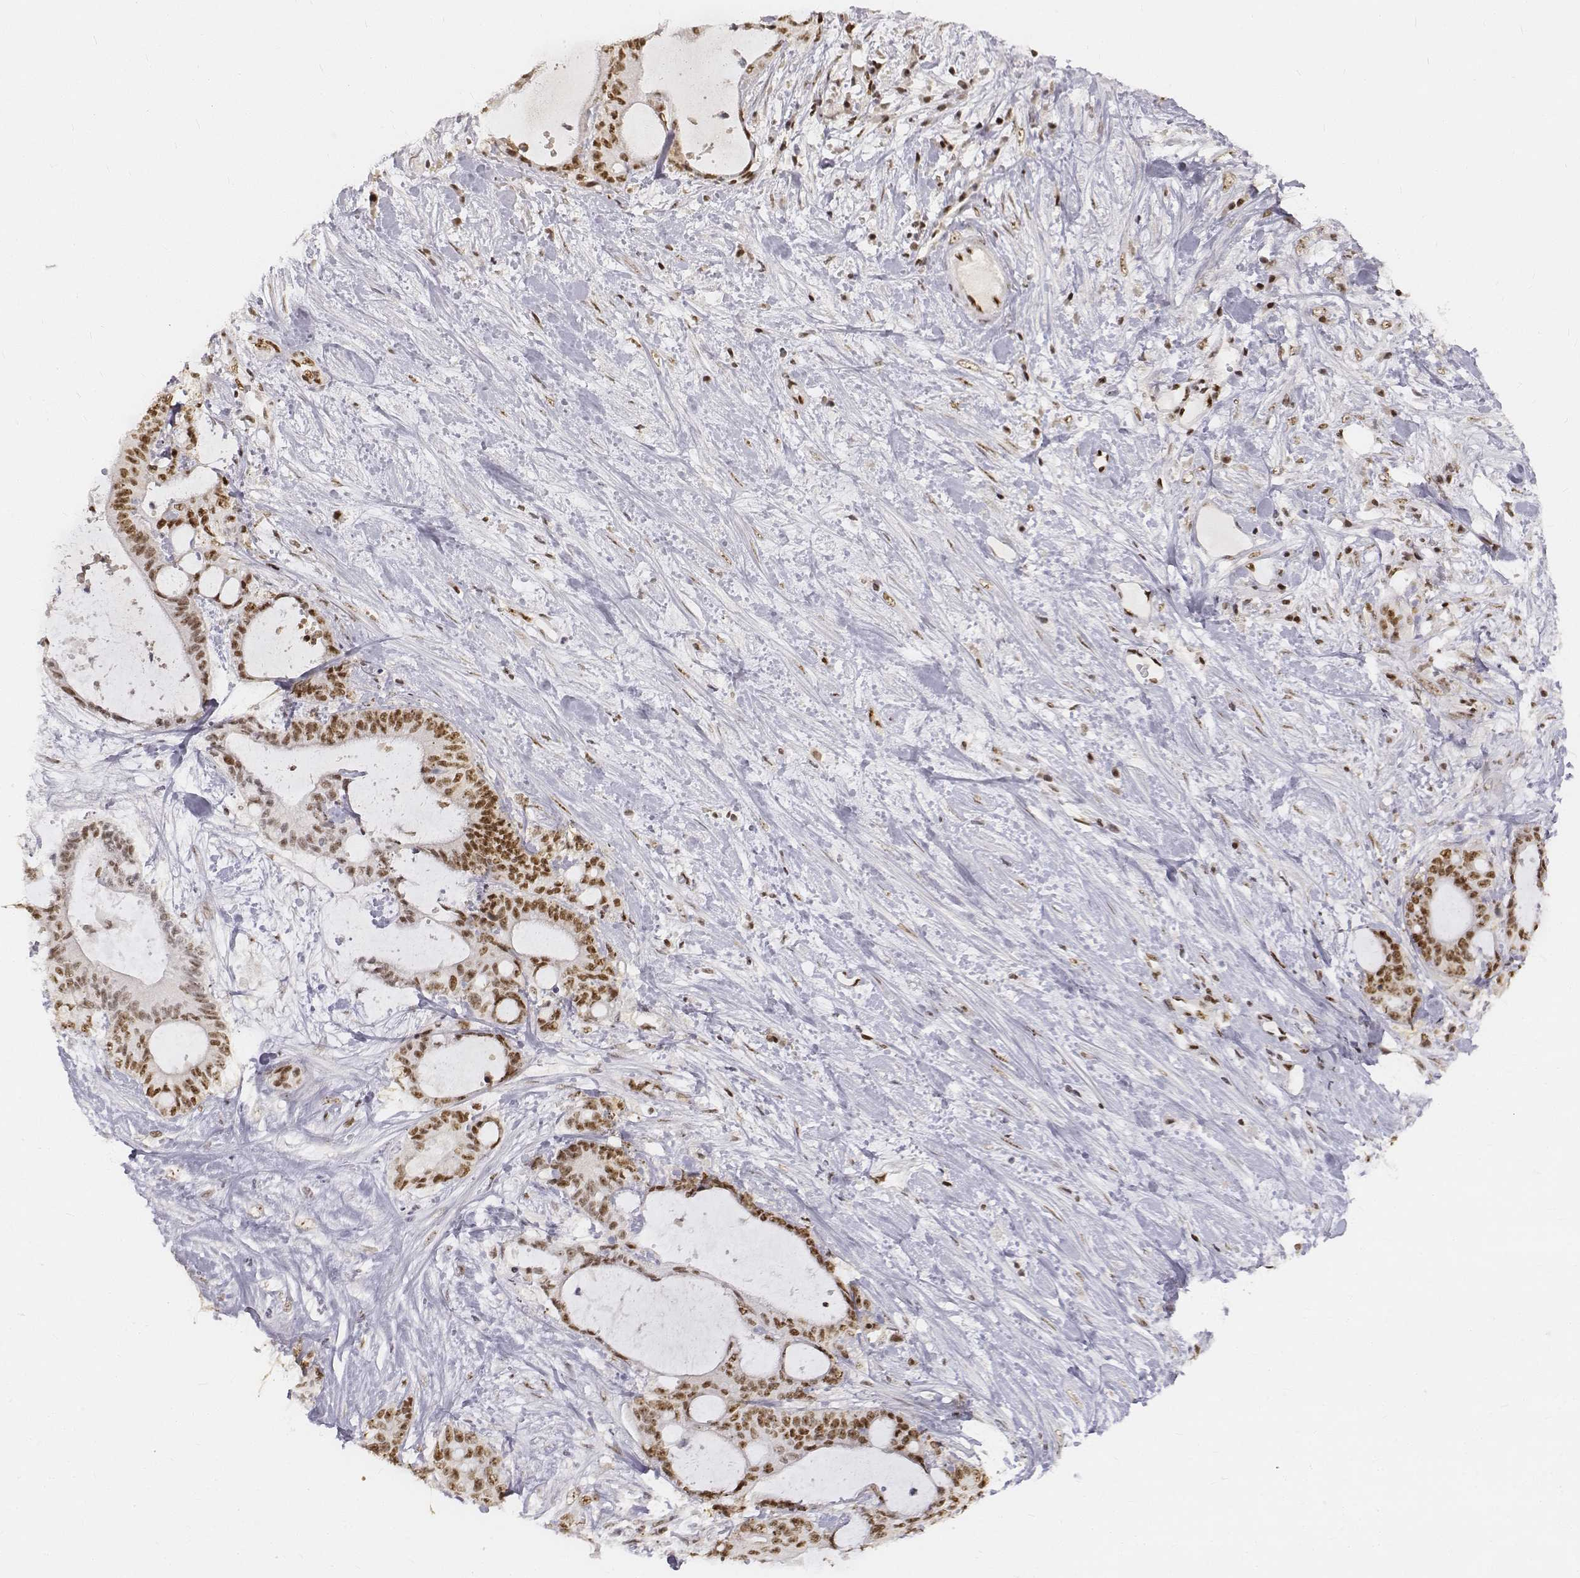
{"staining": {"intensity": "strong", "quantity": ">75%", "location": "nuclear"}, "tissue": "liver cancer", "cell_type": "Tumor cells", "image_type": "cancer", "snomed": [{"axis": "morphology", "description": "Cholangiocarcinoma"}, {"axis": "topography", "description": "Liver"}], "caption": "Cholangiocarcinoma (liver) was stained to show a protein in brown. There is high levels of strong nuclear expression in approximately >75% of tumor cells. (brown staining indicates protein expression, while blue staining denotes nuclei).", "gene": "PHF6", "patient": {"sex": "female", "age": 73}}